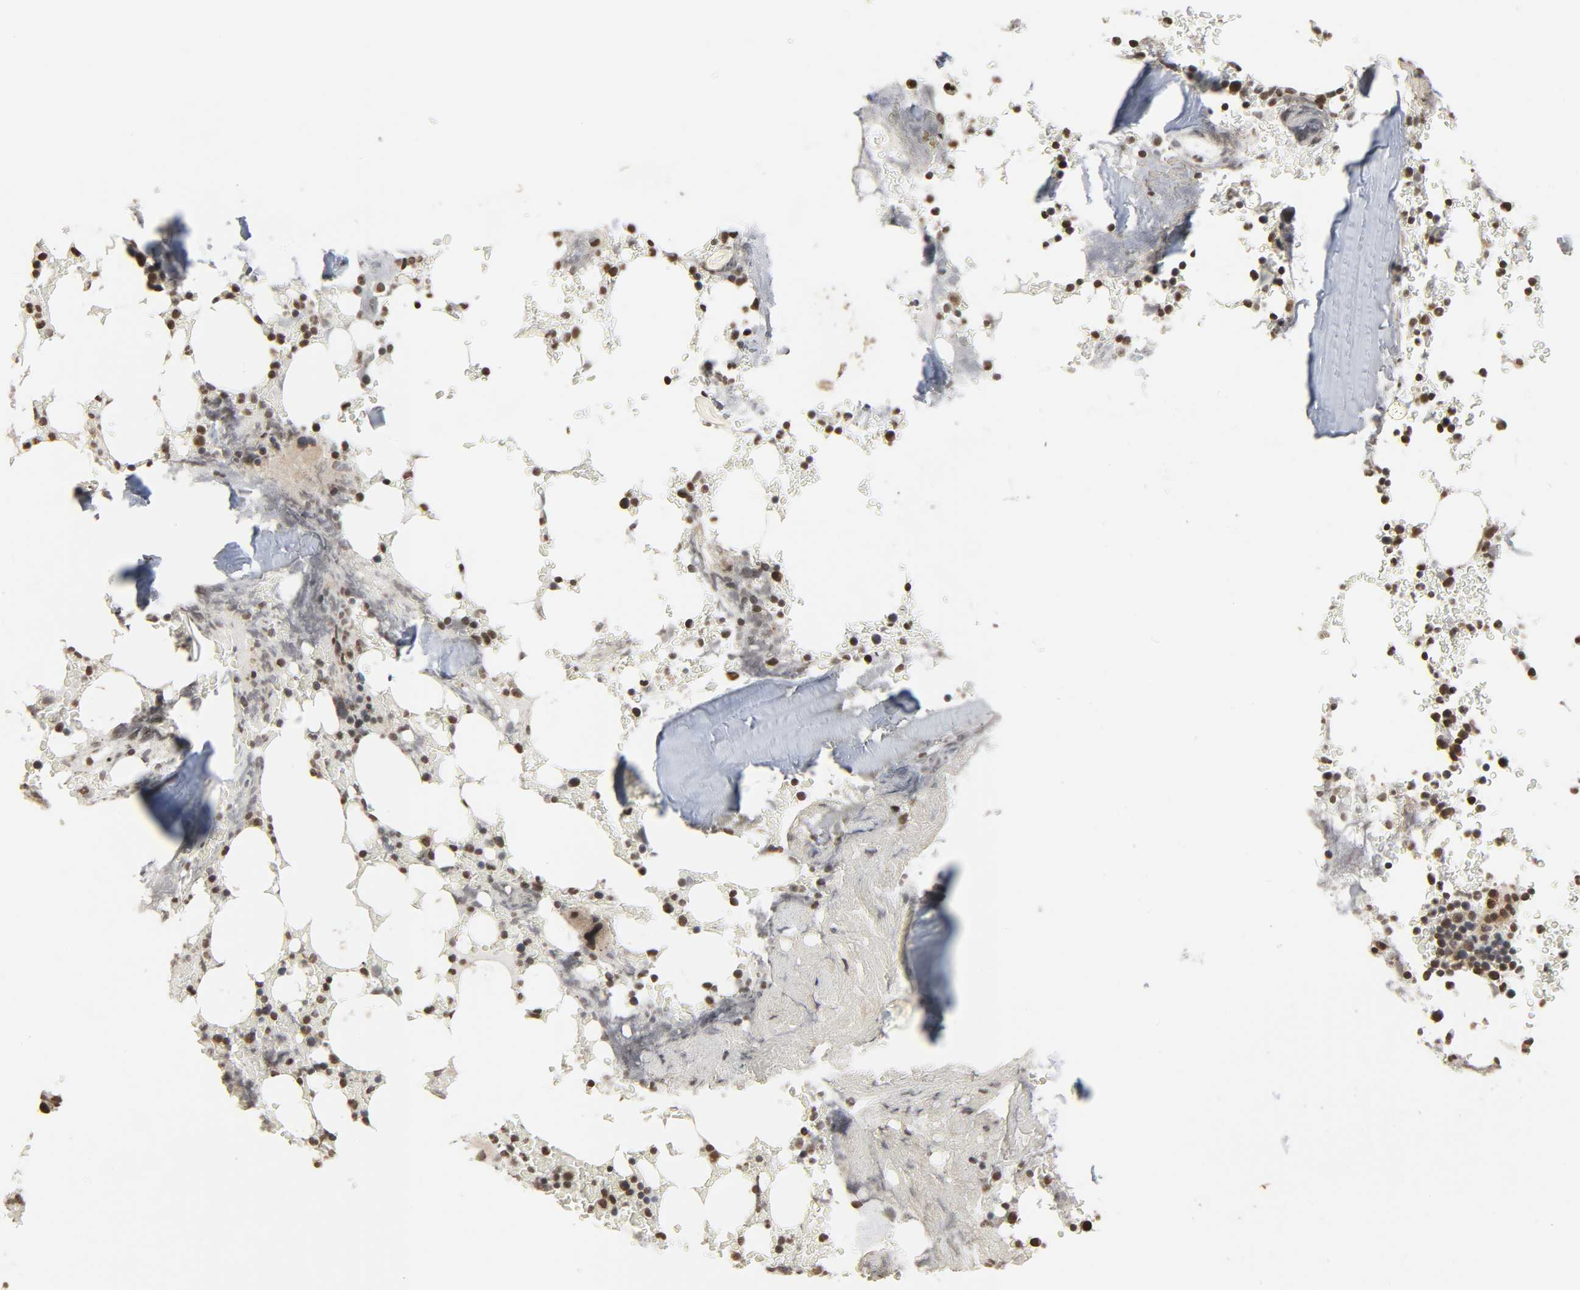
{"staining": {"intensity": "moderate", "quantity": ">75%", "location": "nuclear"}, "tissue": "bone marrow", "cell_type": "Hematopoietic cells", "image_type": "normal", "snomed": [{"axis": "morphology", "description": "Normal tissue, NOS"}, {"axis": "topography", "description": "Bone marrow"}], "caption": "A brown stain highlights moderate nuclear expression of a protein in hematopoietic cells of normal bone marrow. The staining was performed using DAB (3,3'-diaminobenzidine), with brown indicating positive protein expression. Nuclei are stained blue with hematoxylin.", "gene": "XRCC1", "patient": {"sex": "female", "age": 66}}